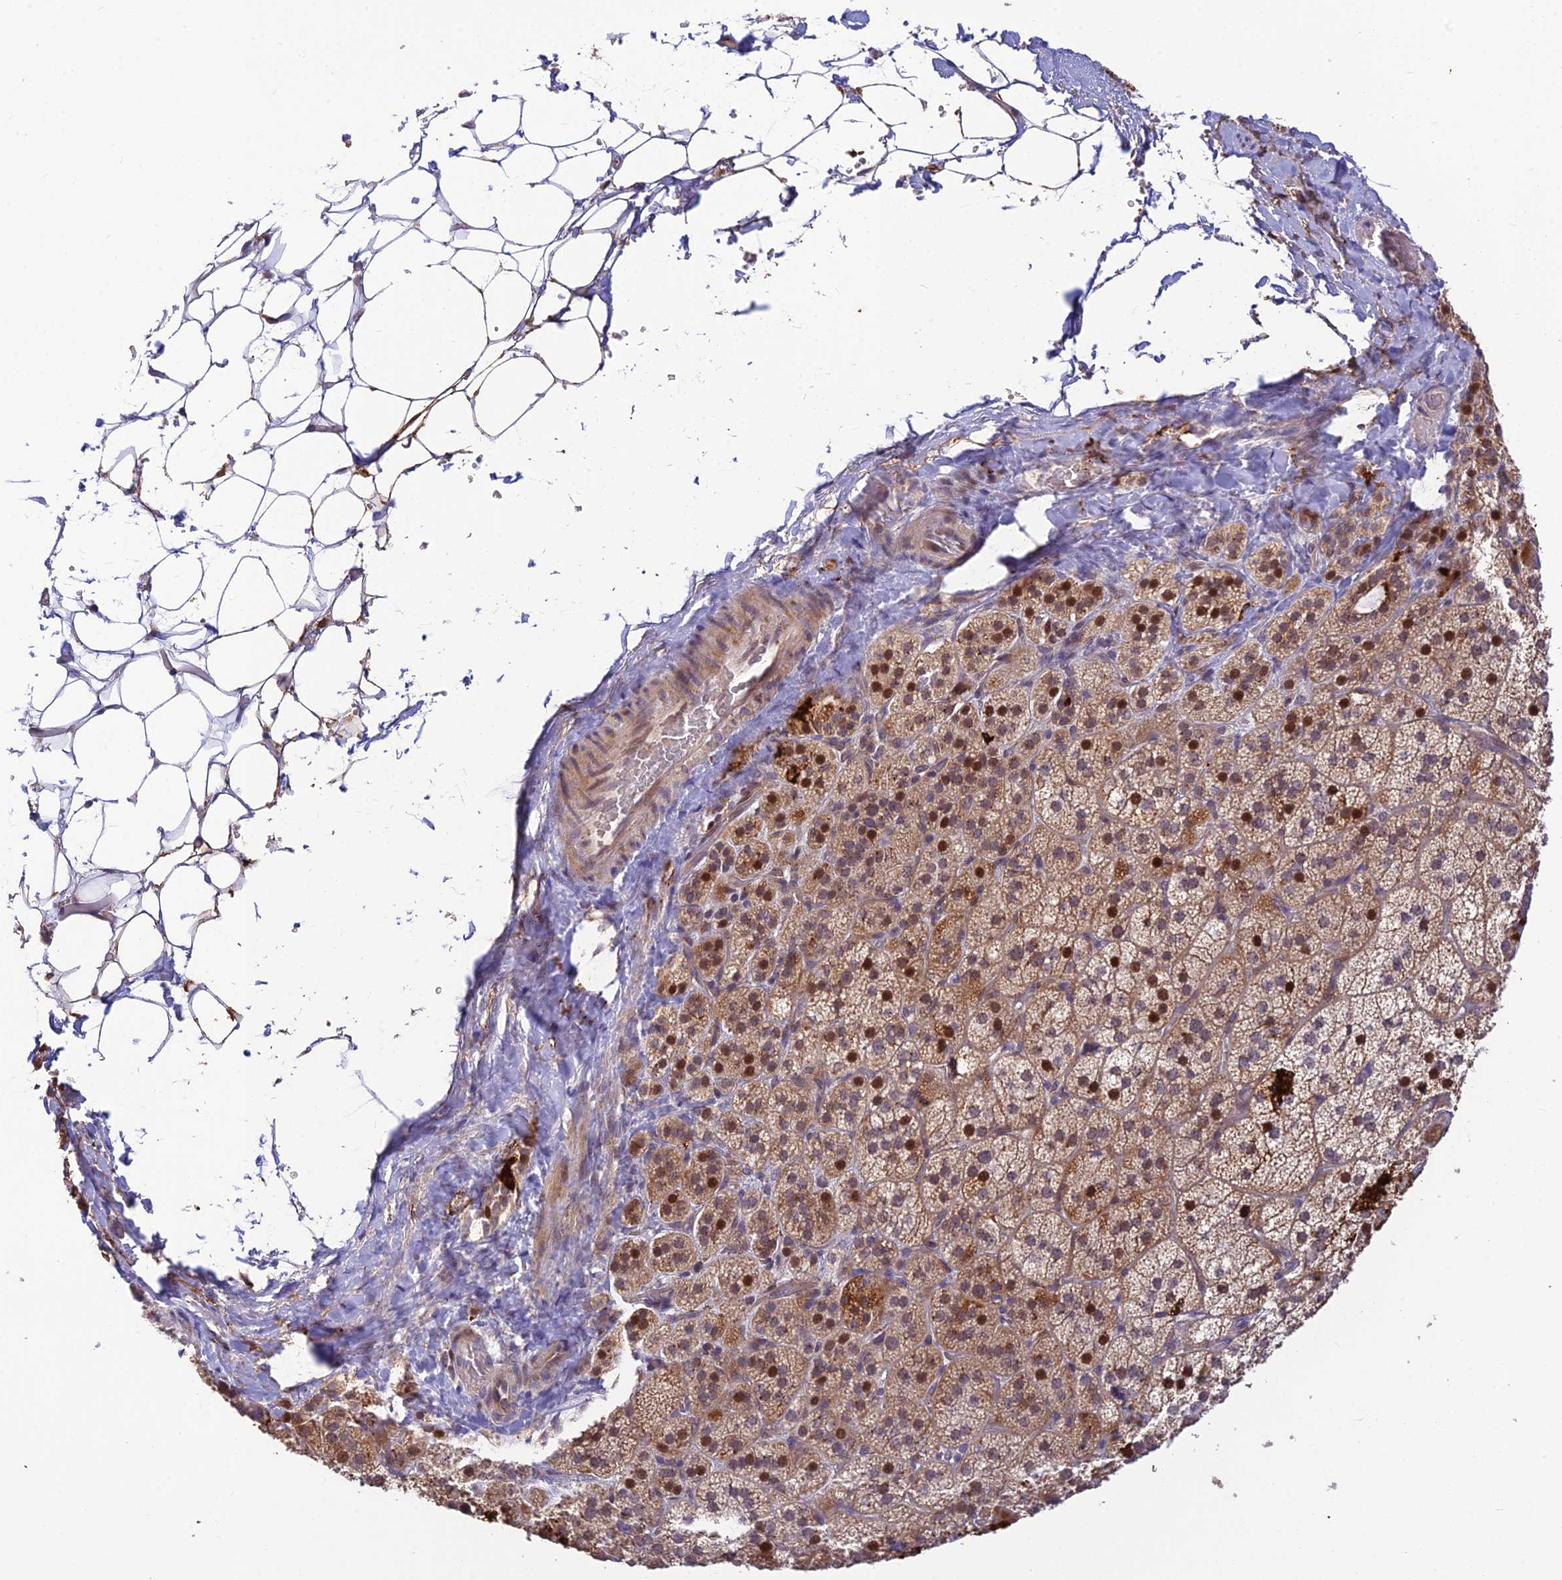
{"staining": {"intensity": "strong", "quantity": "<25%", "location": "cytoplasmic/membranous,nuclear"}, "tissue": "adrenal gland", "cell_type": "Glandular cells", "image_type": "normal", "snomed": [{"axis": "morphology", "description": "Normal tissue, NOS"}, {"axis": "topography", "description": "Adrenal gland"}], "caption": "Immunohistochemical staining of normal adrenal gland displays <25% levels of strong cytoplasmic/membranous,nuclear protein expression in about <25% of glandular cells. The staining was performed using DAB, with brown indicating positive protein expression. Nuclei are stained blue with hematoxylin.", "gene": "ASPDH", "patient": {"sex": "female", "age": 44}}